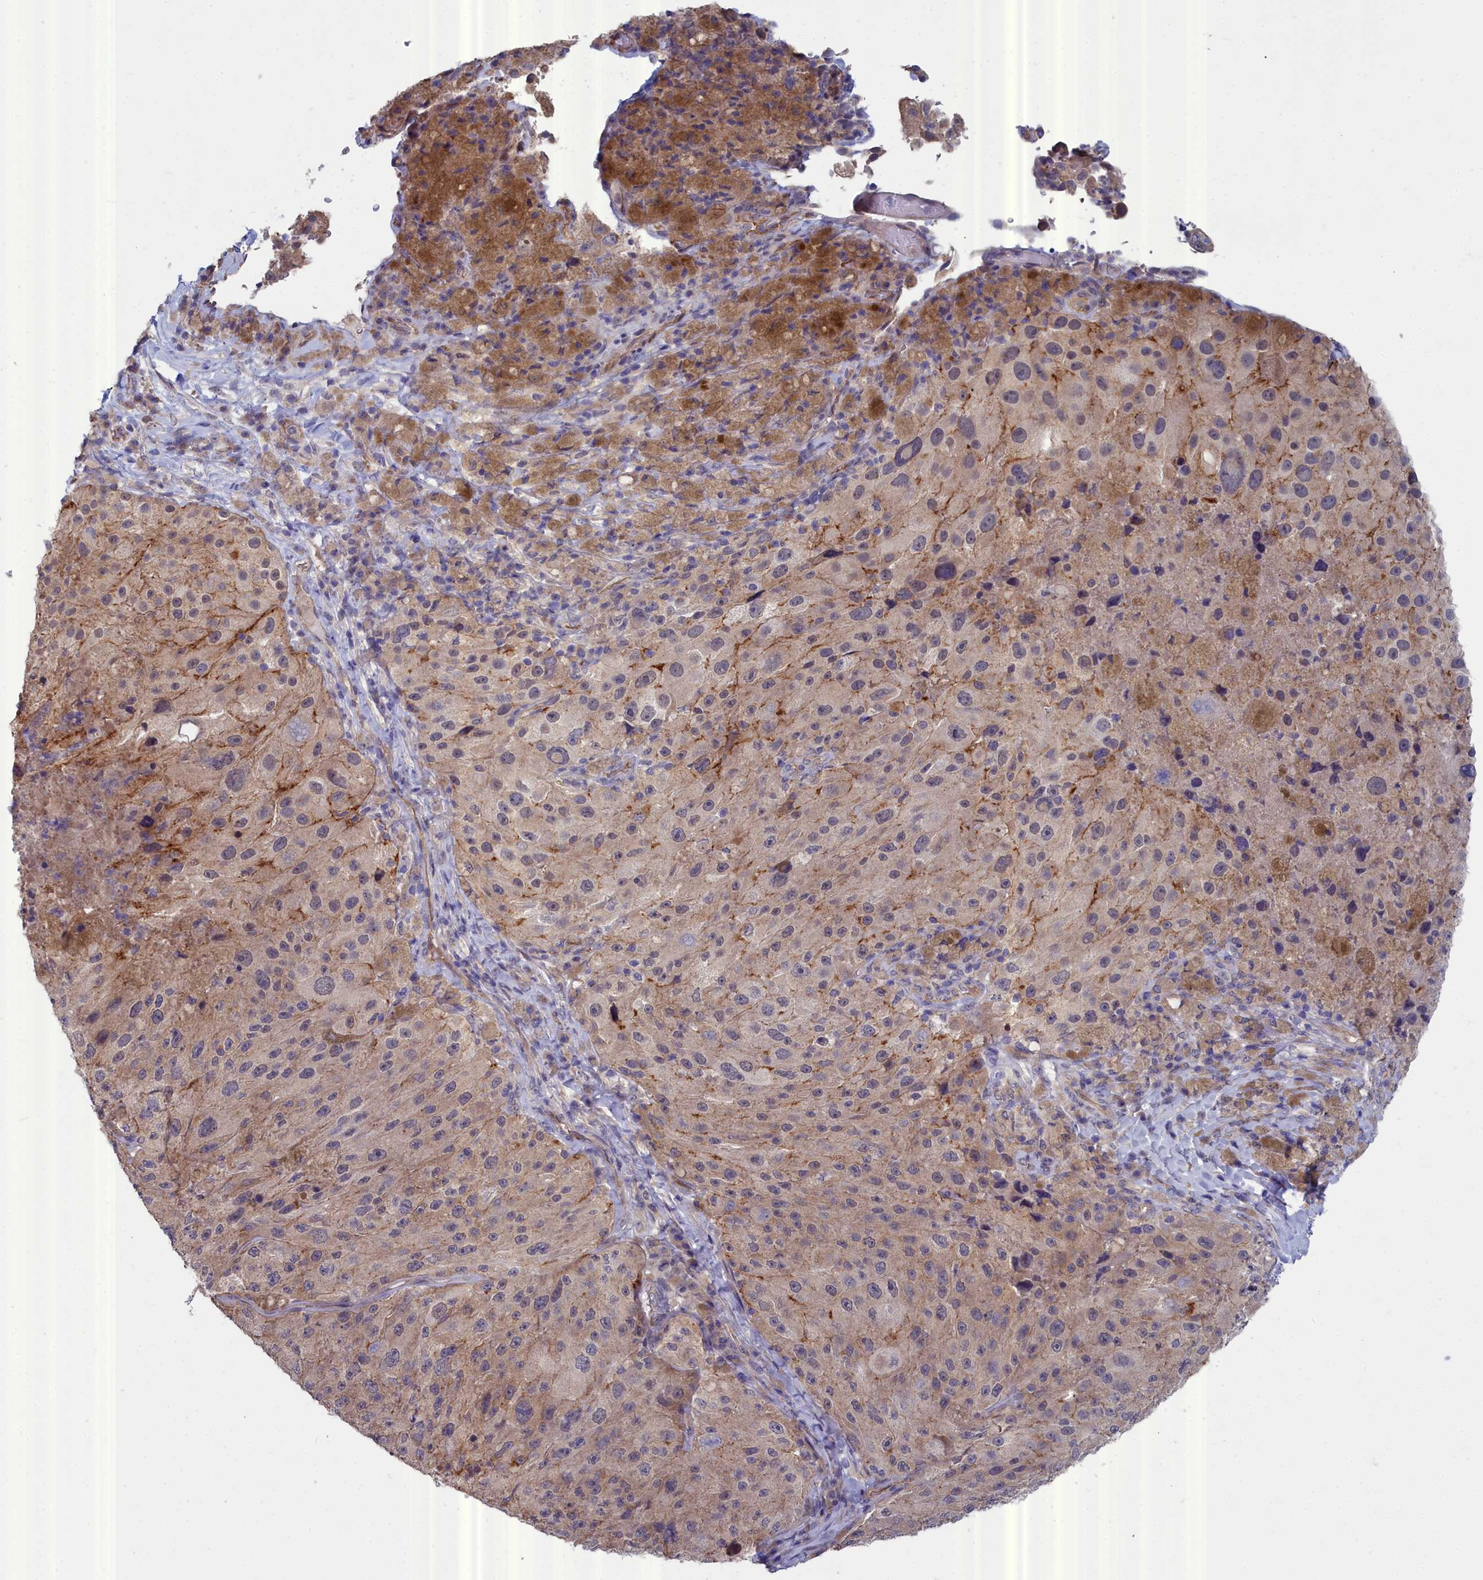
{"staining": {"intensity": "moderate", "quantity": "<25%", "location": "cytoplasmic/membranous"}, "tissue": "melanoma", "cell_type": "Tumor cells", "image_type": "cancer", "snomed": [{"axis": "morphology", "description": "Malignant melanoma, Metastatic site"}, {"axis": "topography", "description": "Lymph node"}], "caption": "High-power microscopy captured an IHC image of melanoma, revealing moderate cytoplasmic/membranous expression in approximately <25% of tumor cells.", "gene": "RDX", "patient": {"sex": "male", "age": 62}}